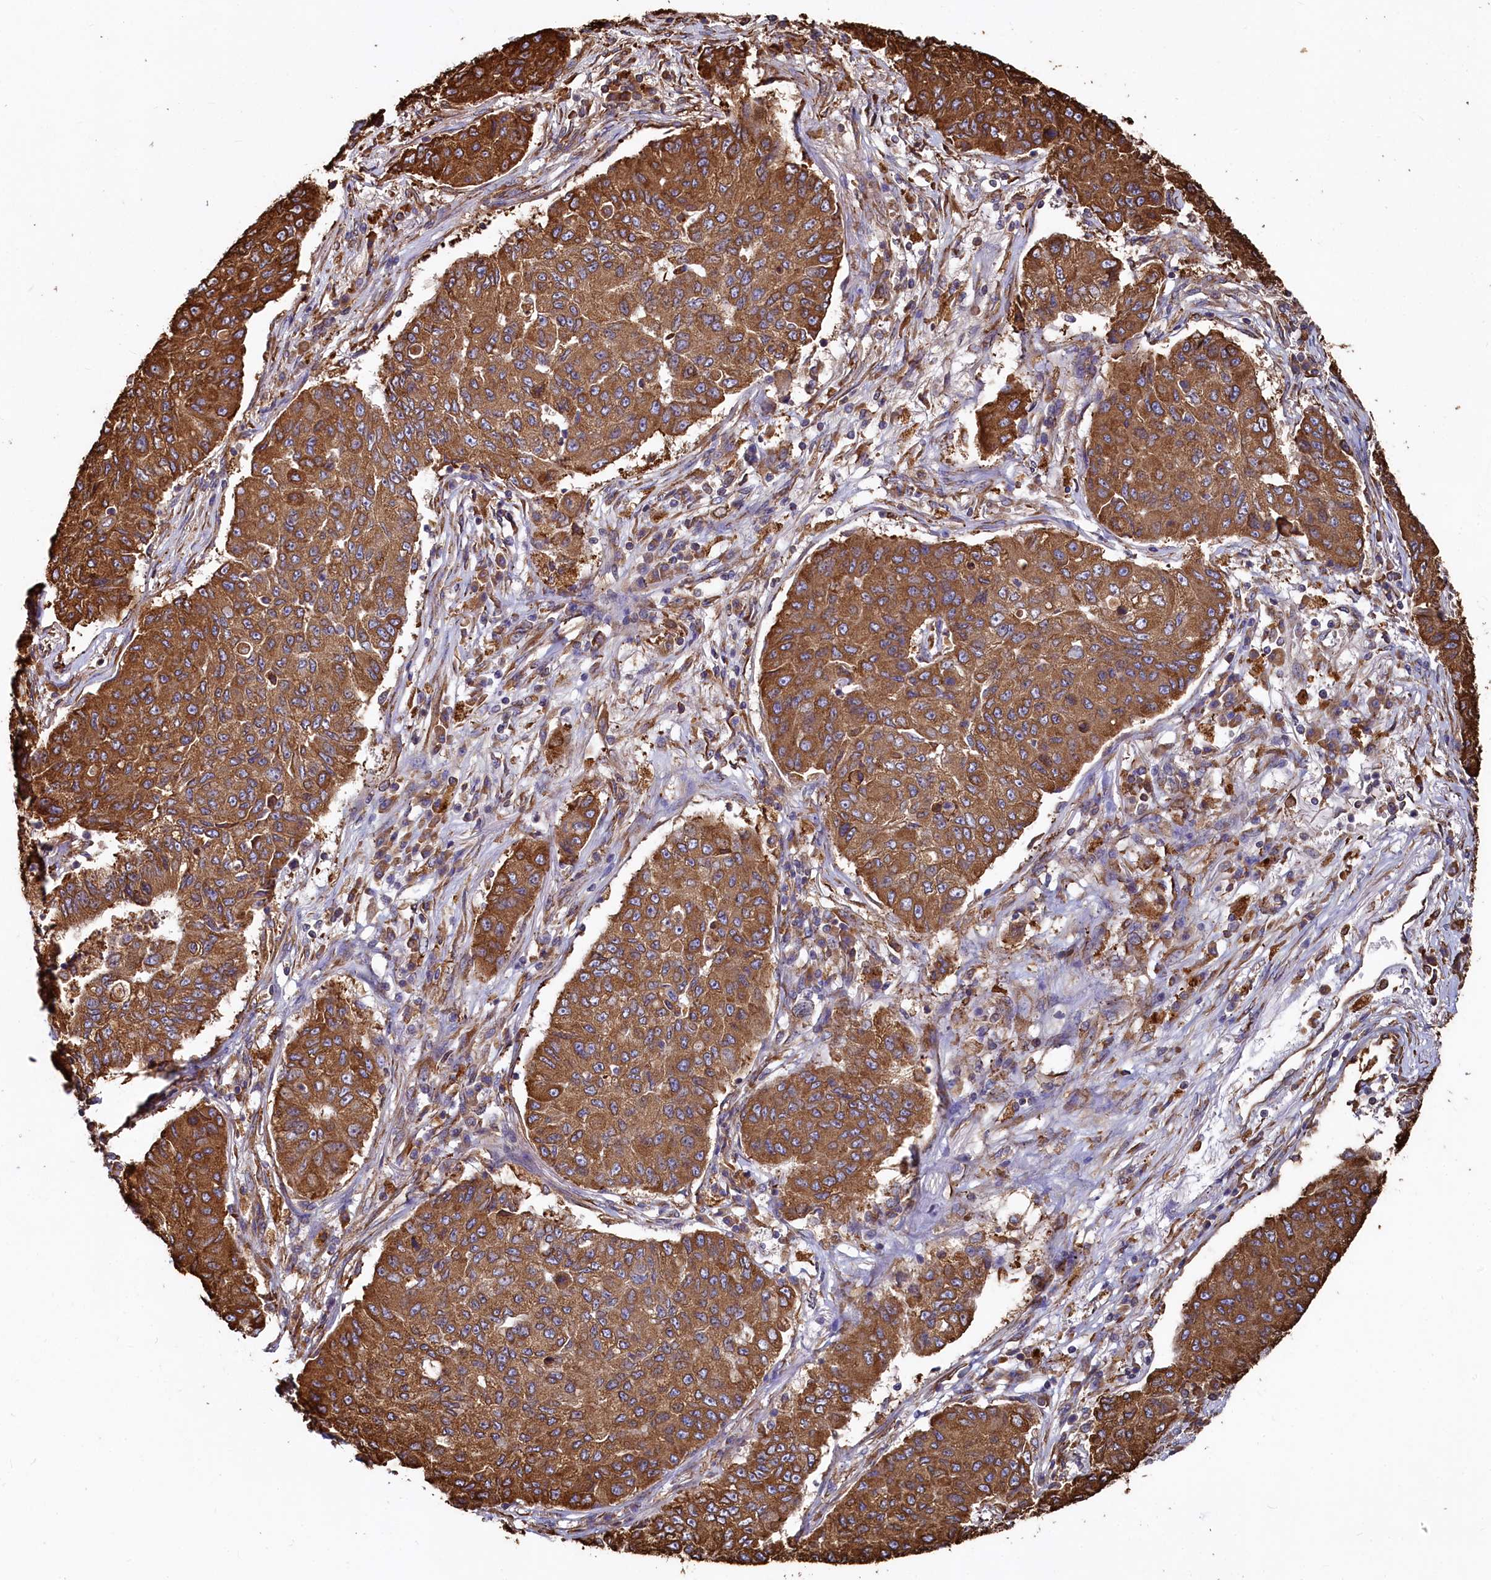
{"staining": {"intensity": "strong", "quantity": ">75%", "location": "cytoplasmic/membranous"}, "tissue": "lung cancer", "cell_type": "Tumor cells", "image_type": "cancer", "snomed": [{"axis": "morphology", "description": "Squamous cell carcinoma, NOS"}, {"axis": "topography", "description": "Lung"}], "caption": "DAB immunohistochemical staining of lung cancer (squamous cell carcinoma) shows strong cytoplasmic/membranous protein positivity in about >75% of tumor cells.", "gene": "NEURL1B", "patient": {"sex": "male", "age": 74}}